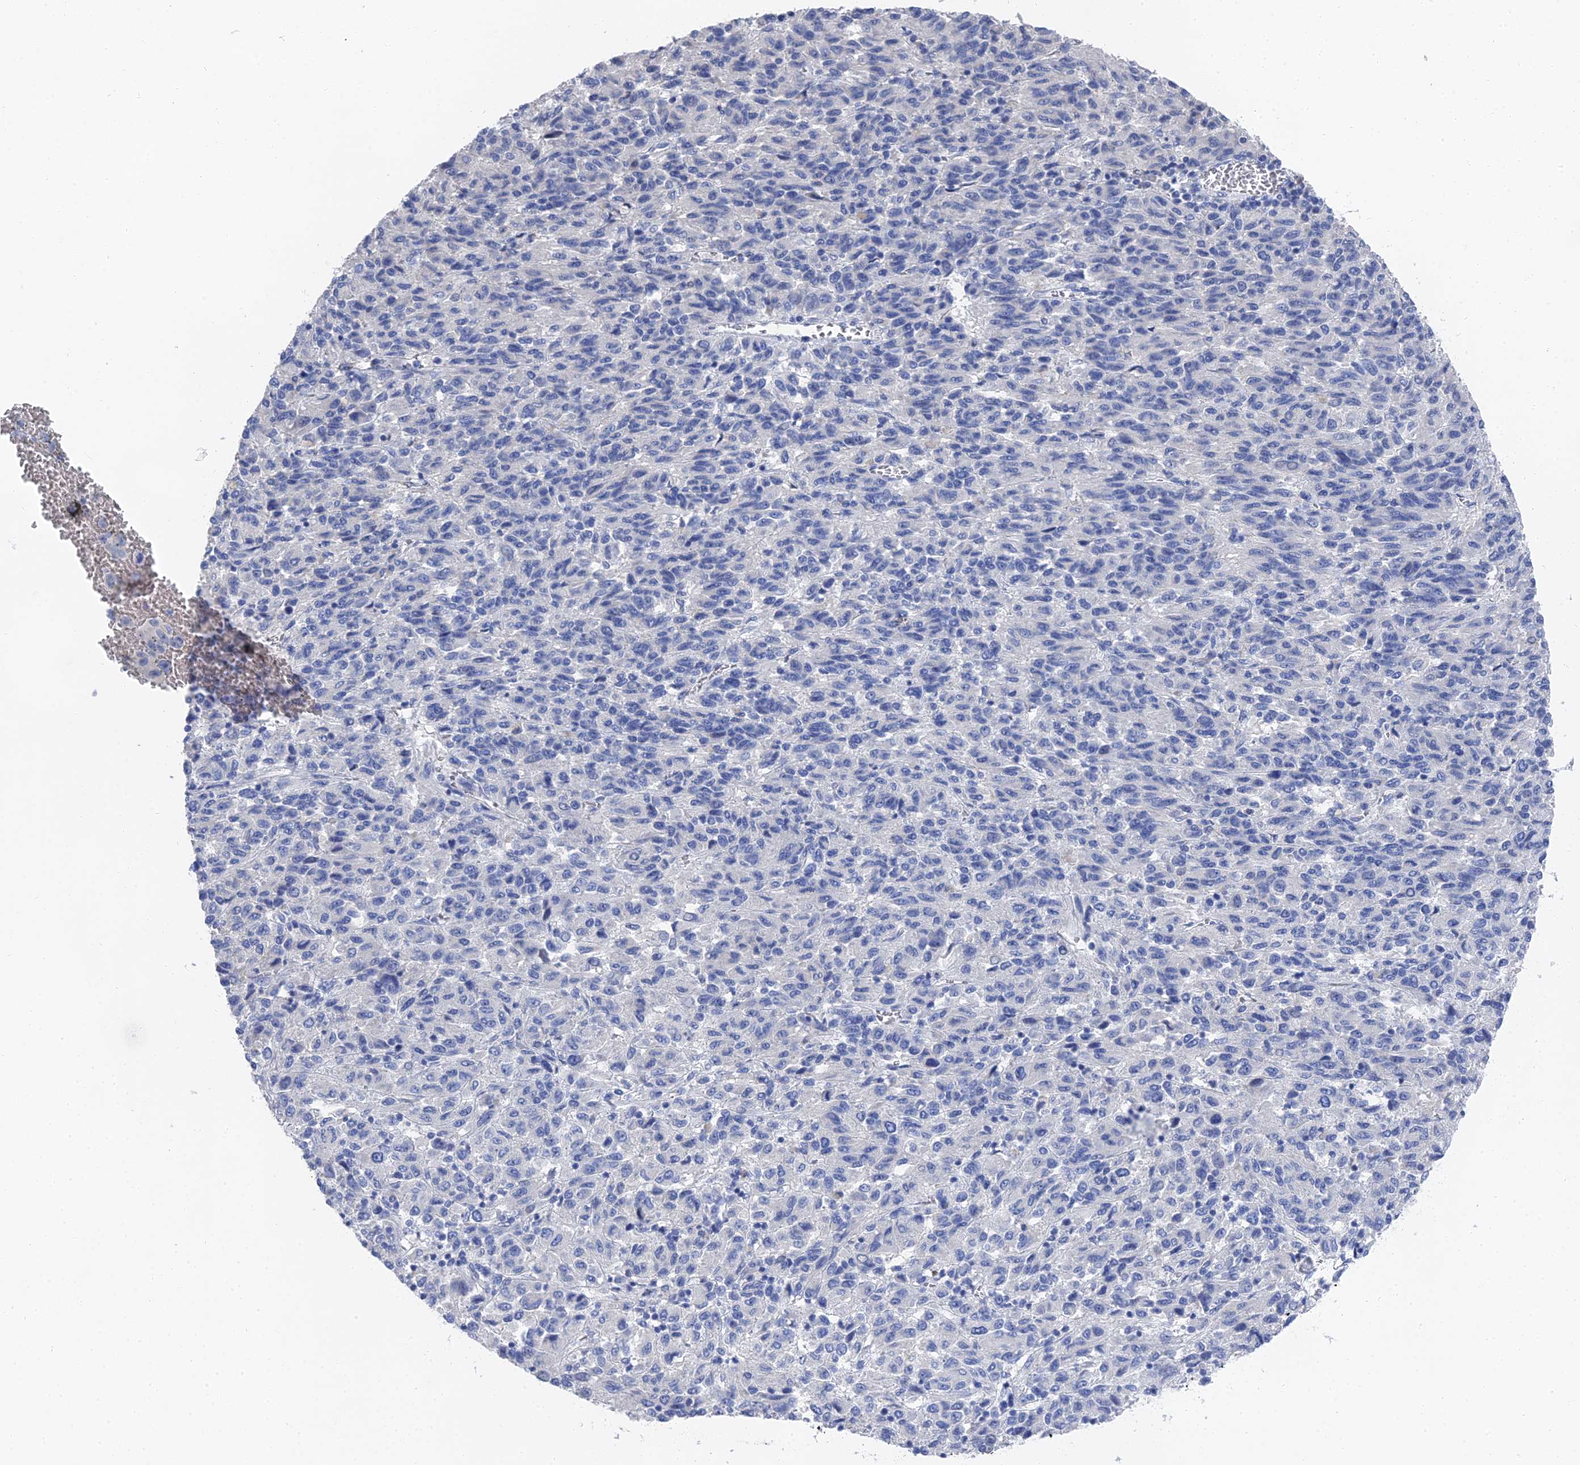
{"staining": {"intensity": "negative", "quantity": "none", "location": "none"}, "tissue": "melanoma", "cell_type": "Tumor cells", "image_type": "cancer", "snomed": [{"axis": "morphology", "description": "Malignant melanoma, Metastatic site"}, {"axis": "topography", "description": "Lung"}], "caption": "A high-resolution image shows IHC staining of malignant melanoma (metastatic site), which demonstrates no significant positivity in tumor cells. (DAB IHC visualized using brightfield microscopy, high magnification).", "gene": "GFAP", "patient": {"sex": "male", "age": 64}}